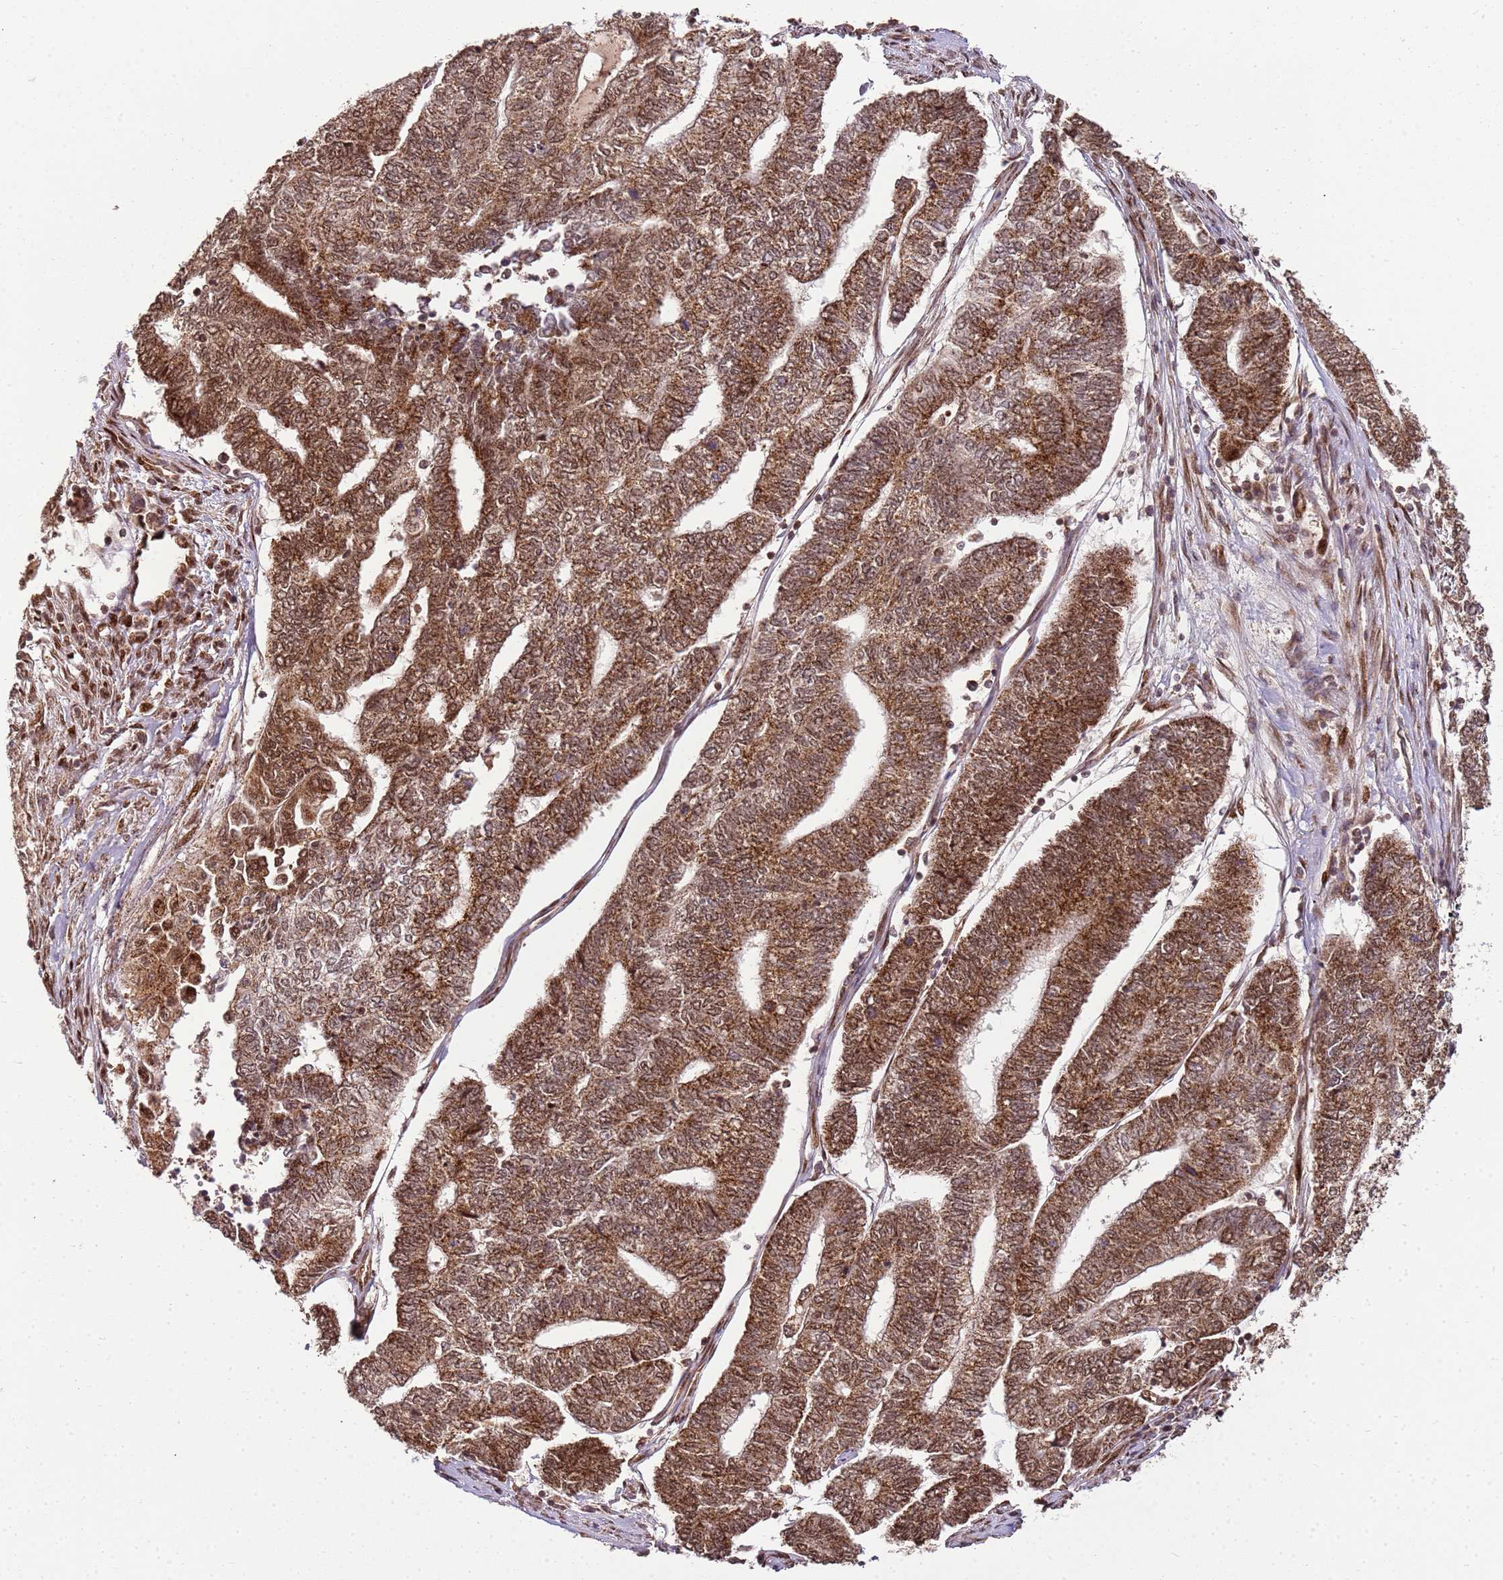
{"staining": {"intensity": "moderate", "quantity": ">75%", "location": "cytoplasmic/membranous,nuclear"}, "tissue": "endometrial cancer", "cell_type": "Tumor cells", "image_type": "cancer", "snomed": [{"axis": "morphology", "description": "Adenocarcinoma, NOS"}, {"axis": "topography", "description": "Uterus"}, {"axis": "topography", "description": "Endometrium"}], "caption": "Immunohistochemical staining of endometrial adenocarcinoma exhibits medium levels of moderate cytoplasmic/membranous and nuclear protein staining in approximately >75% of tumor cells.", "gene": "PEX14", "patient": {"sex": "female", "age": 70}}